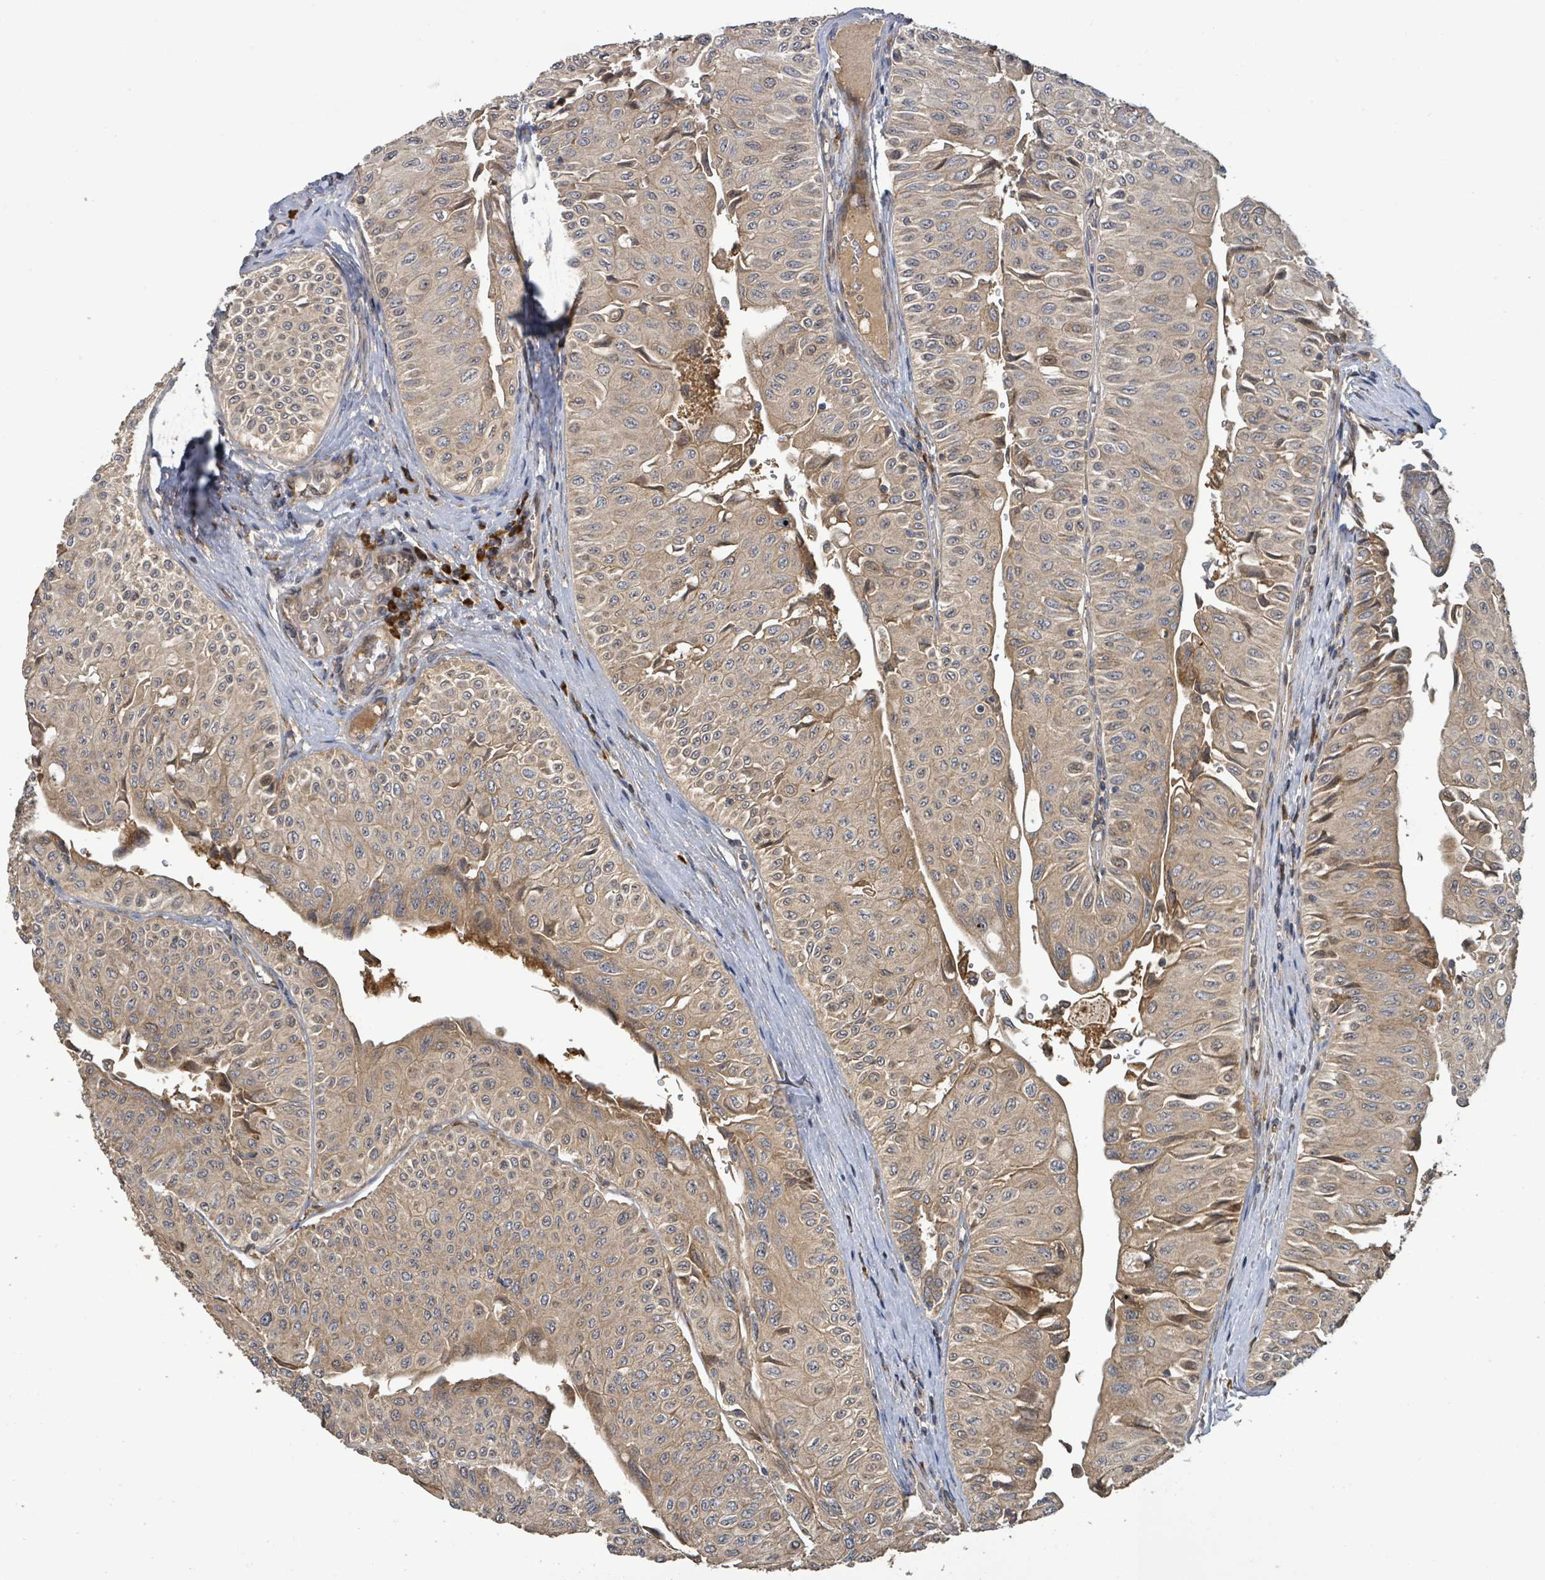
{"staining": {"intensity": "moderate", "quantity": "25%-75%", "location": "cytoplasmic/membranous"}, "tissue": "urothelial cancer", "cell_type": "Tumor cells", "image_type": "cancer", "snomed": [{"axis": "morphology", "description": "Urothelial carcinoma, NOS"}, {"axis": "topography", "description": "Urinary bladder"}], "caption": "Immunohistochemistry staining of urothelial cancer, which displays medium levels of moderate cytoplasmic/membranous positivity in approximately 25%-75% of tumor cells indicating moderate cytoplasmic/membranous protein staining. The staining was performed using DAB (3,3'-diaminobenzidine) (brown) for protein detection and nuclei were counterstained in hematoxylin (blue).", "gene": "STARD4", "patient": {"sex": "male", "age": 59}}